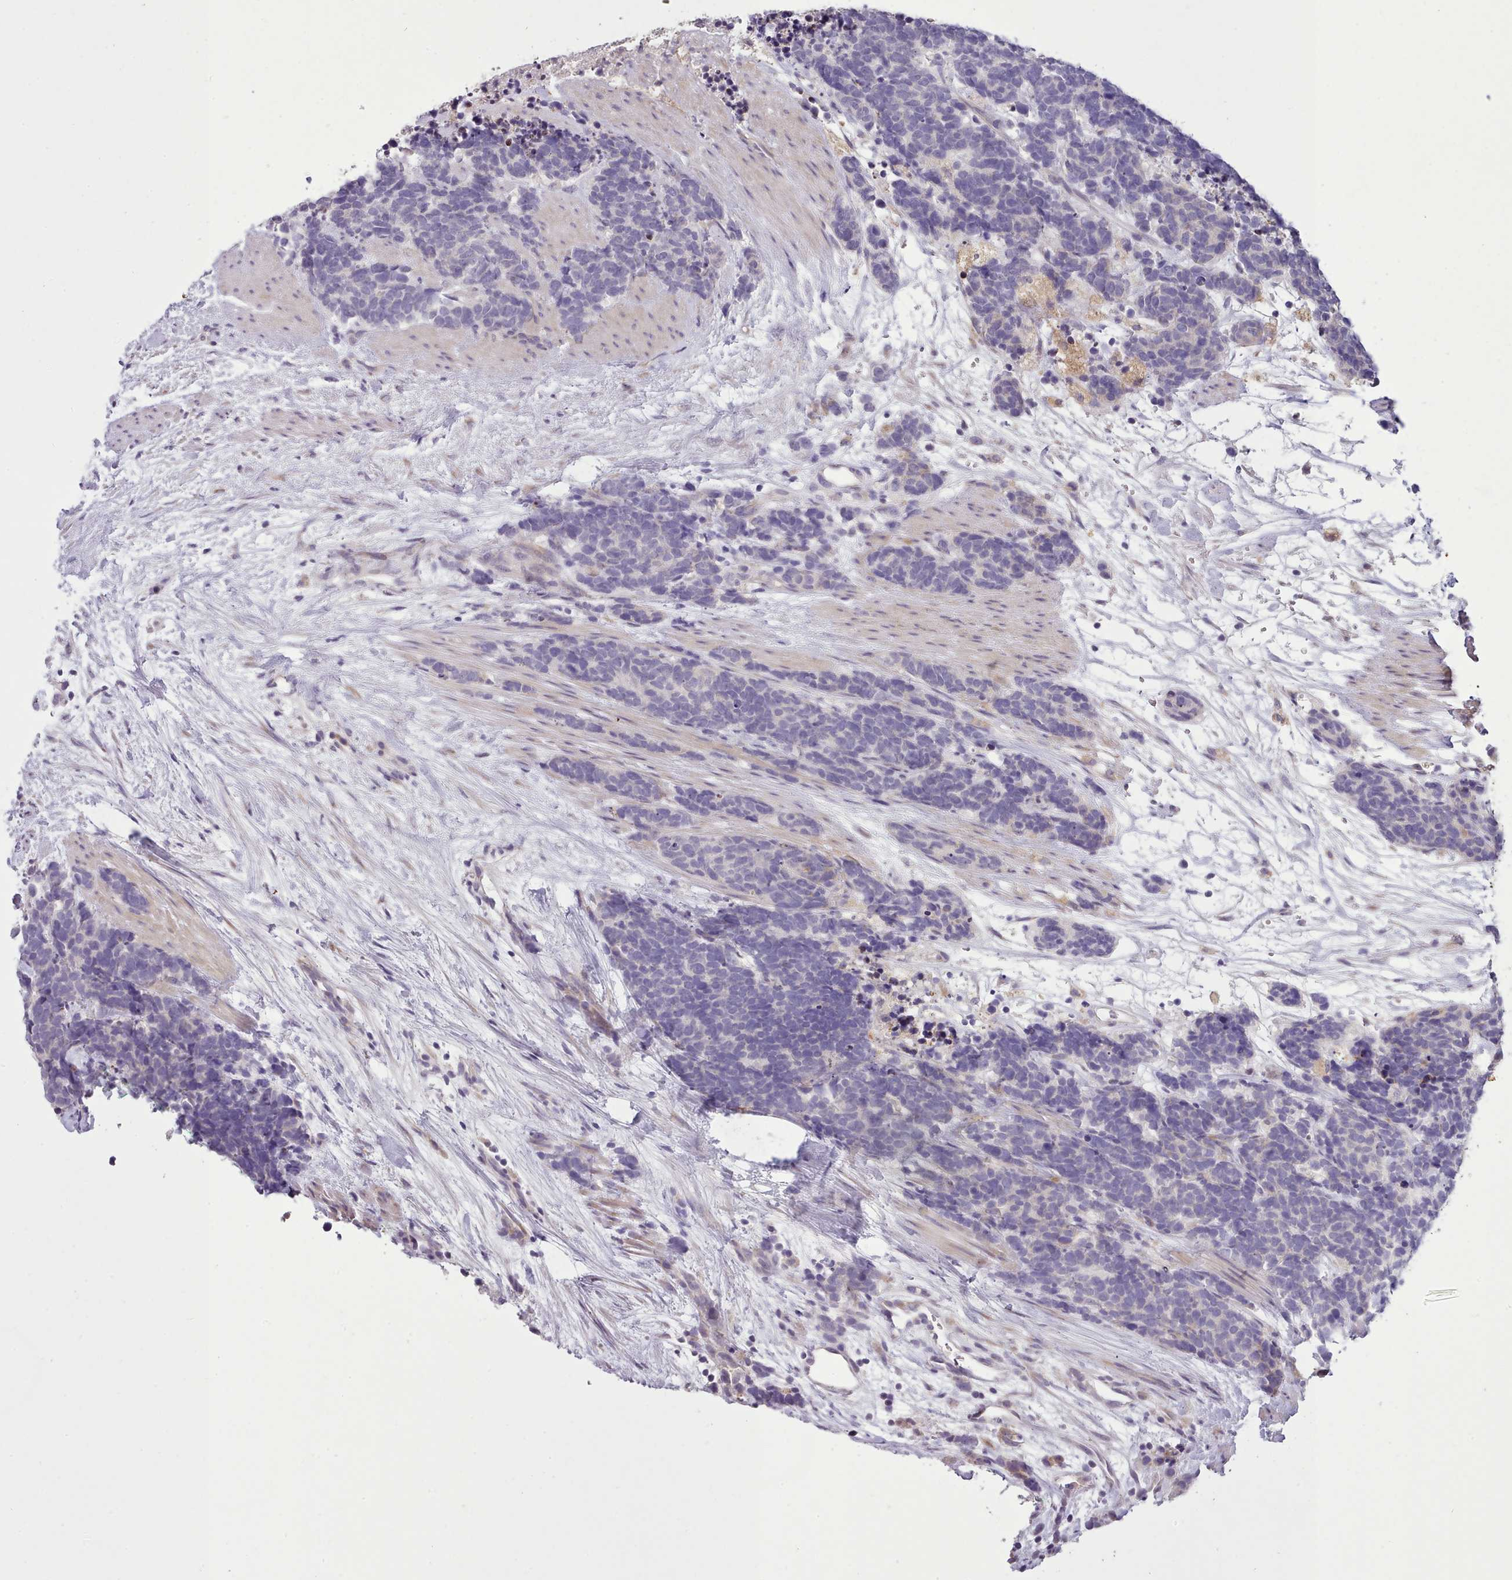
{"staining": {"intensity": "negative", "quantity": "none", "location": "none"}, "tissue": "carcinoid", "cell_type": "Tumor cells", "image_type": "cancer", "snomed": [{"axis": "morphology", "description": "Carcinoma, NOS"}, {"axis": "morphology", "description": "Carcinoid, malignant, NOS"}, {"axis": "topography", "description": "Prostate"}], "caption": "Tumor cells show no significant protein positivity in carcinoid.", "gene": "FAM83E", "patient": {"sex": "male", "age": 57}}